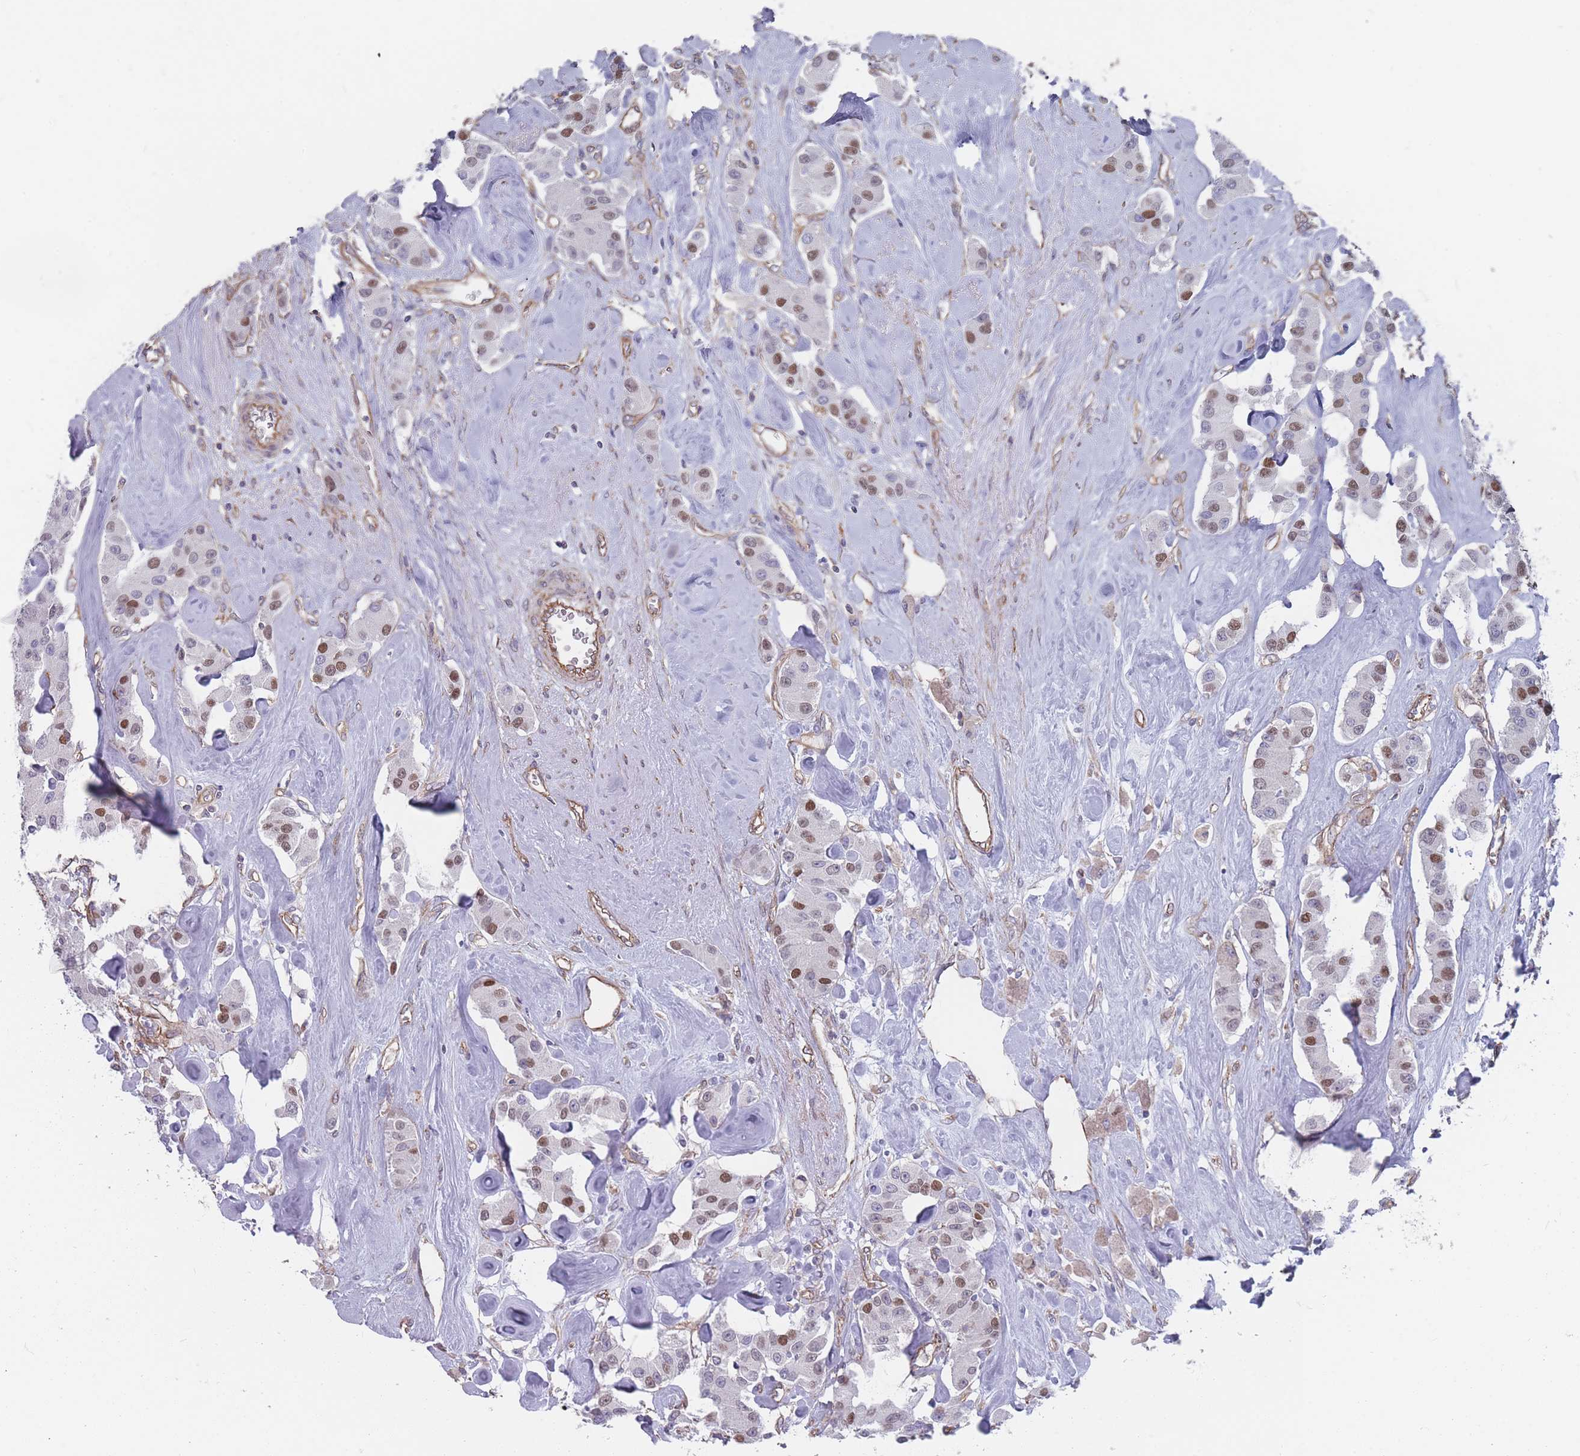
{"staining": {"intensity": "moderate", "quantity": "25%-75%", "location": "nuclear"}, "tissue": "carcinoid", "cell_type": "Tumor cells", "image_type": "cancer", "snomed": [{"axis": "morphology", "description": "Carcinoid, malignant, NOS"}, {"axis": "topography", "description": "Pancreas"}], "caption": "Immunohistochemistry of malignant carcinoid demonstrates medium levels of moderate nuclear positivity in about 25%-75% of tumor cells. The protein is stained brown, and the nuclei are stained in blue (DAB (3,3'-diaminobenzidine) IHC with brightfield microscopy, high magnification).", "gene": "SLC1A6", "patient": {"sex": "male", "age": 41}}